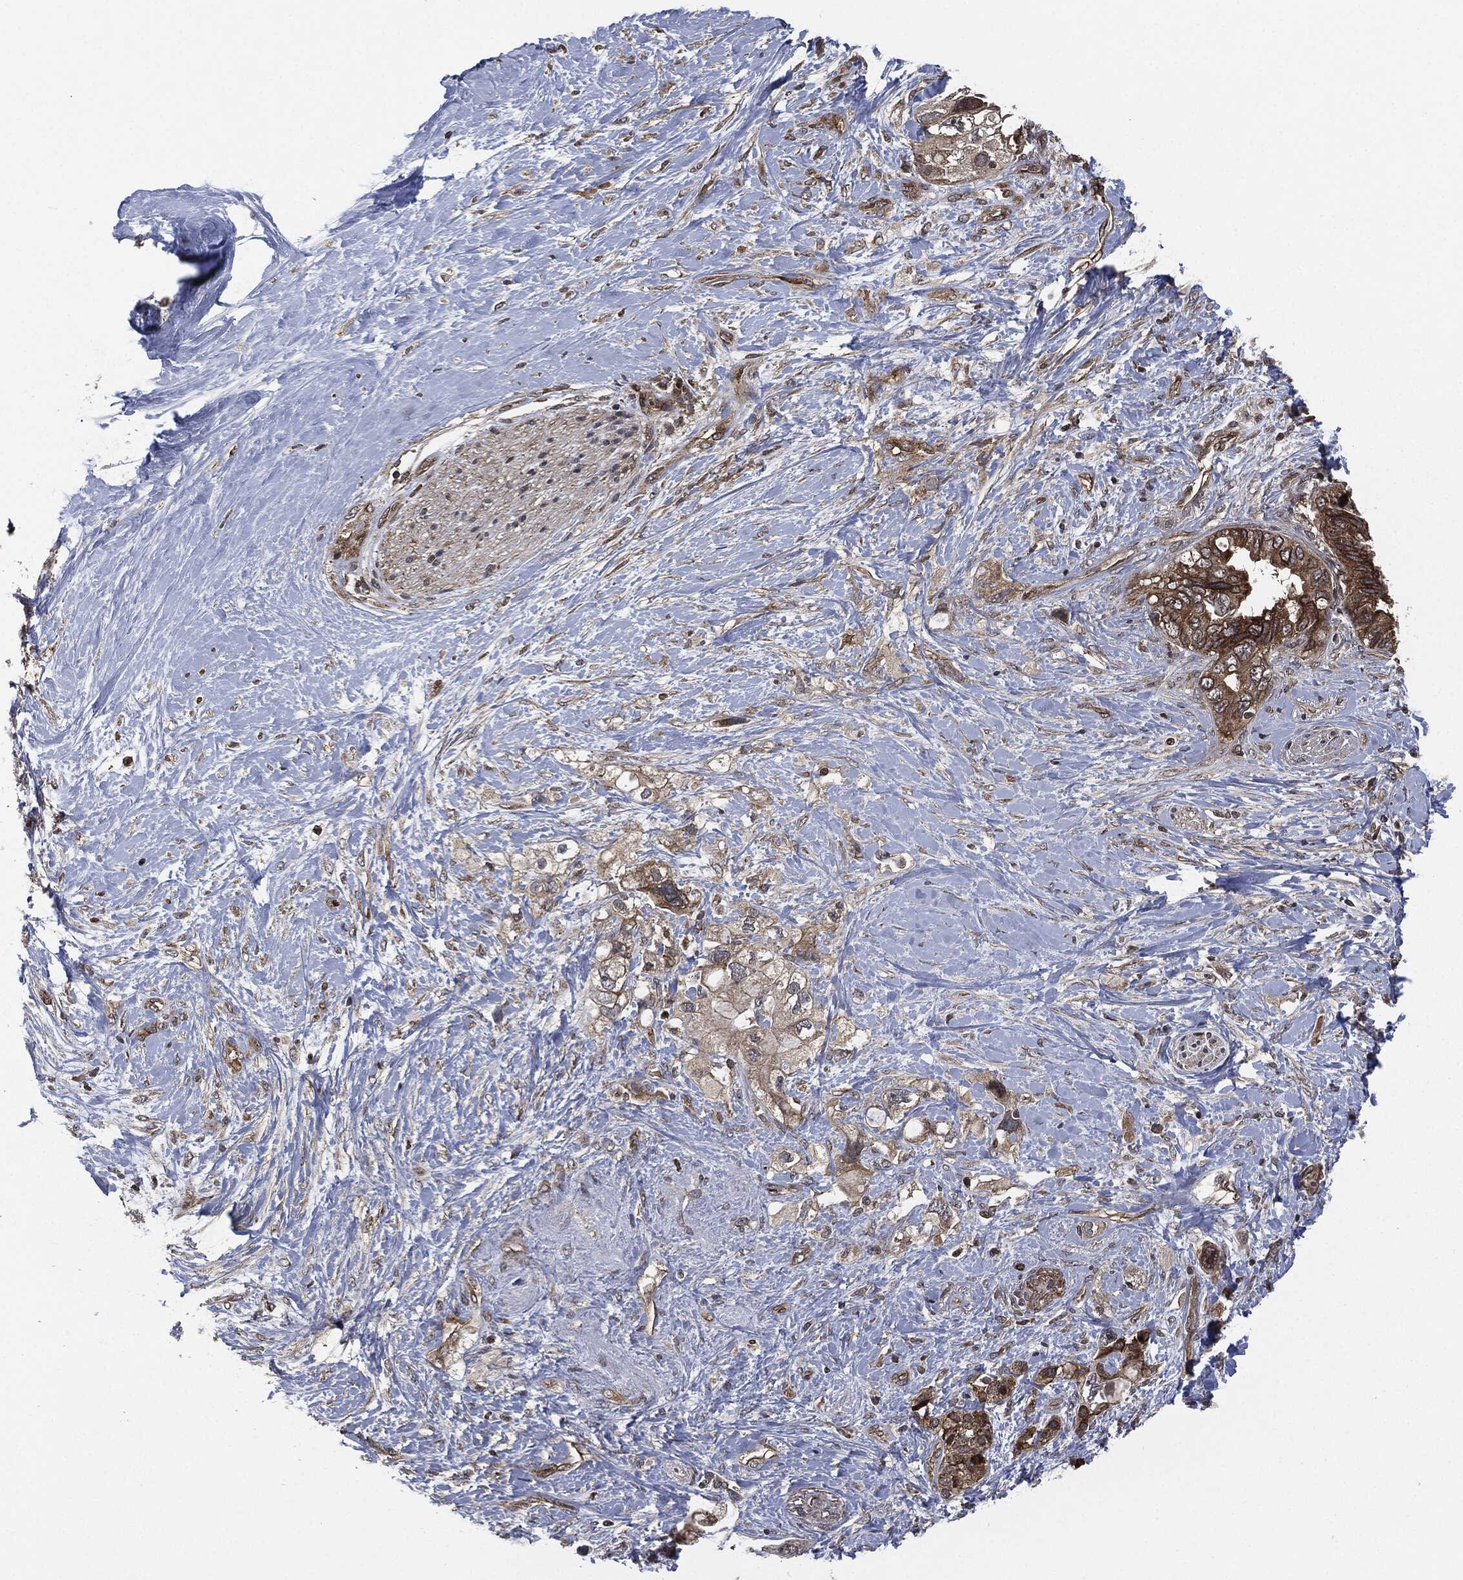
{"staining": {"intensity": "moderate", "quantity": "25%-75%", "location": "cytoplasmic/membranous"}, "tissue": "pancreatic cancer", "cell_type": "Tumor cells", "image_type": "cancer", "snomed": [{"axis": "morphology", "description": "Adenocarcinoma, NOS"}, {"axis": "topography", "description": "Pancreas"}], "caption": "Protein staining of pancreatic cancer (adenocarcinoma) tissue reveals moderate cytoplasmic/membranous staining in approximately 25%-75% of tumor cells.", "gene": "HRAS", "patient": {"sex": "female", "age": 56}}